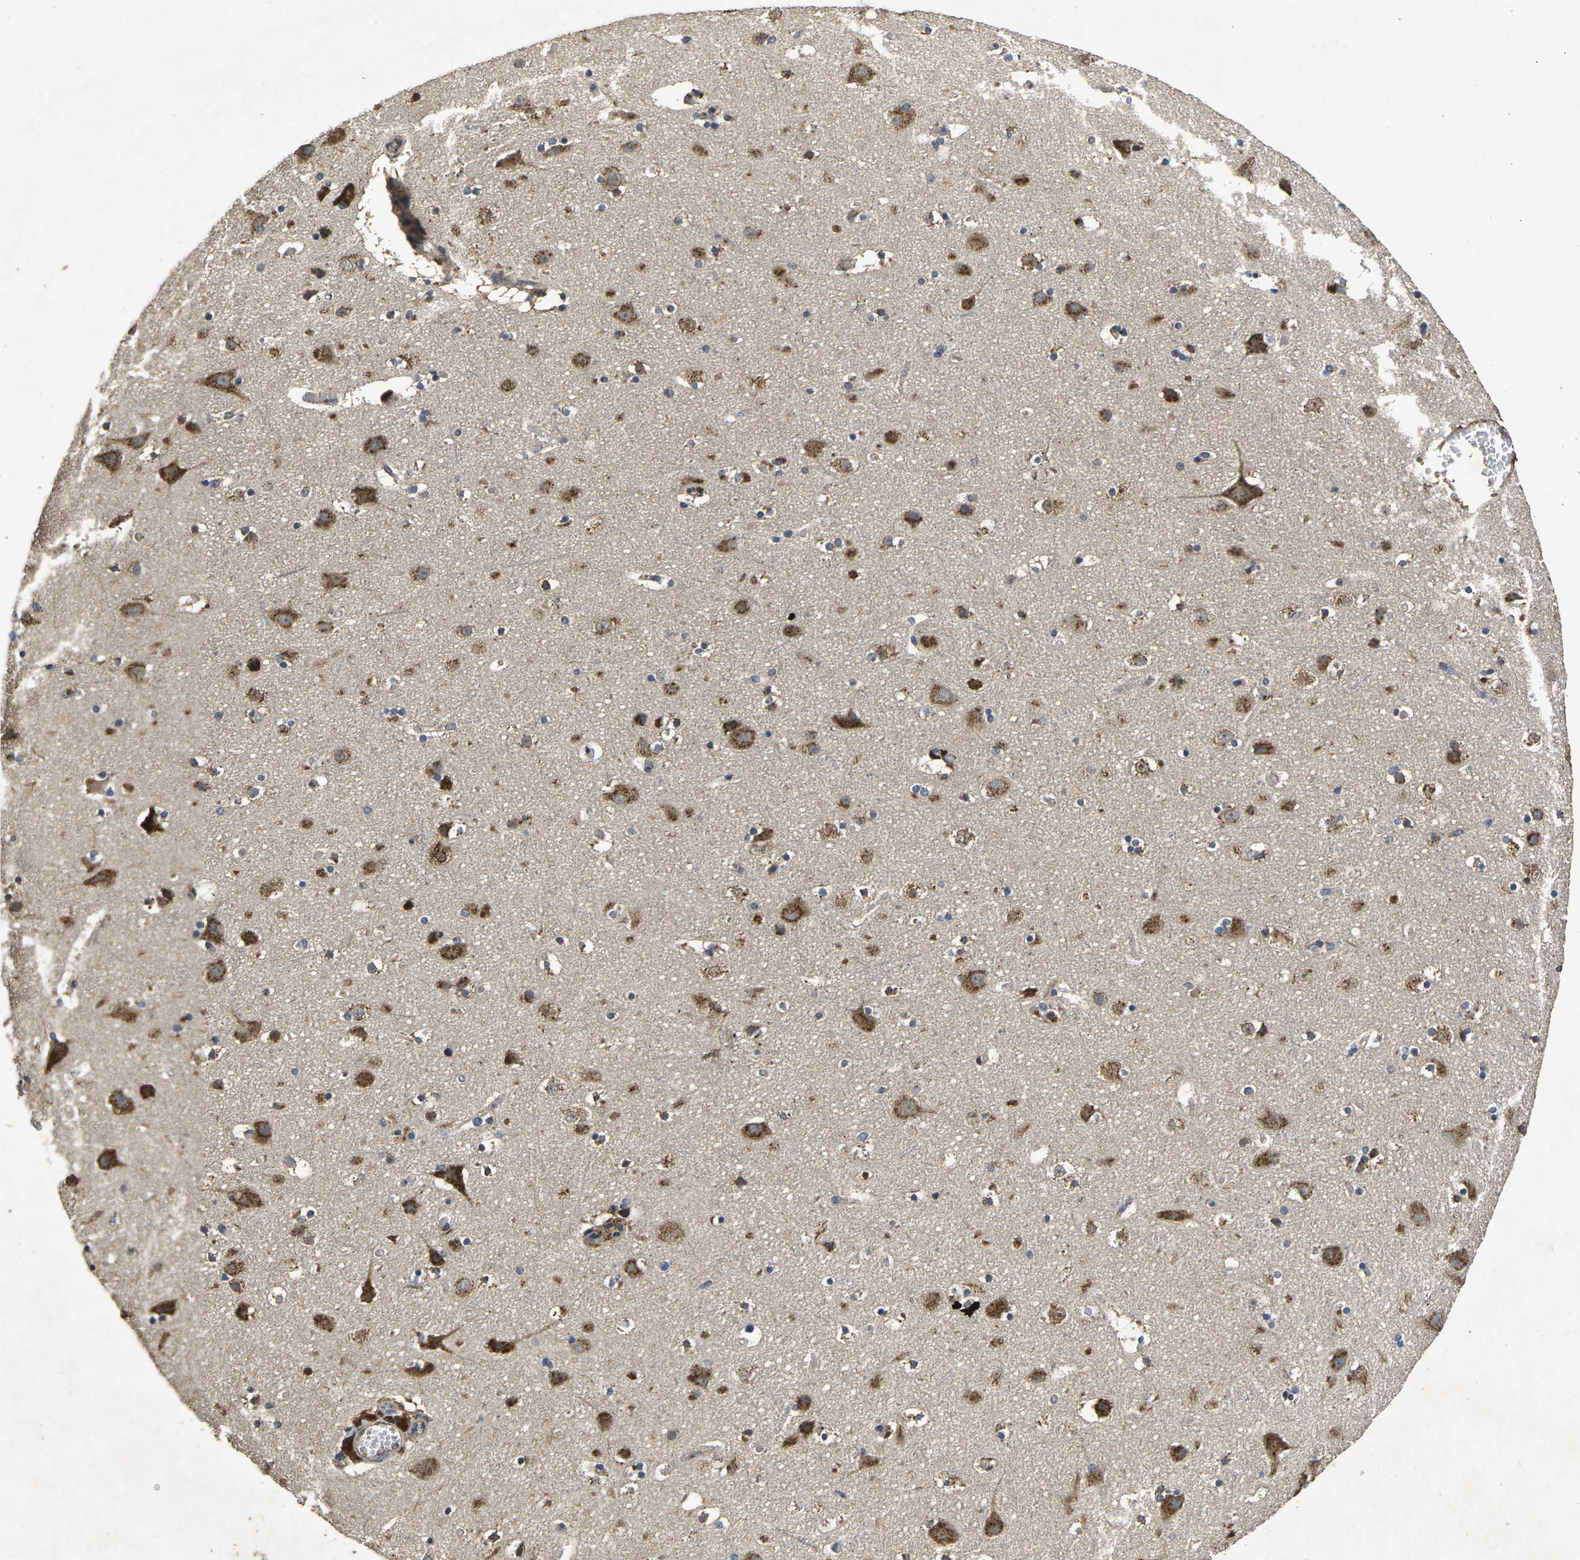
{"staining": {"intensity": "weak", "quantity": ">75%", "location": "cytoplasmic/membranous"}, "tissue": "cerebral cortex", "cell_type": "Endothelial cells", "image_type": "normal", "snomed": [{"axis": "morphology", "description": "Normal tissue, NOS"}, {"axis": "topography", "description": "Cerebral cortex"}], "caption": "Brown immunohistochemical staining in normal human cerebral cortex exhibits weak cytoplasmic/membranous staining in about >75% of endothelial cells.", "gene": "B4GAT1", "patient": {"sex": "male", "age": 45}}